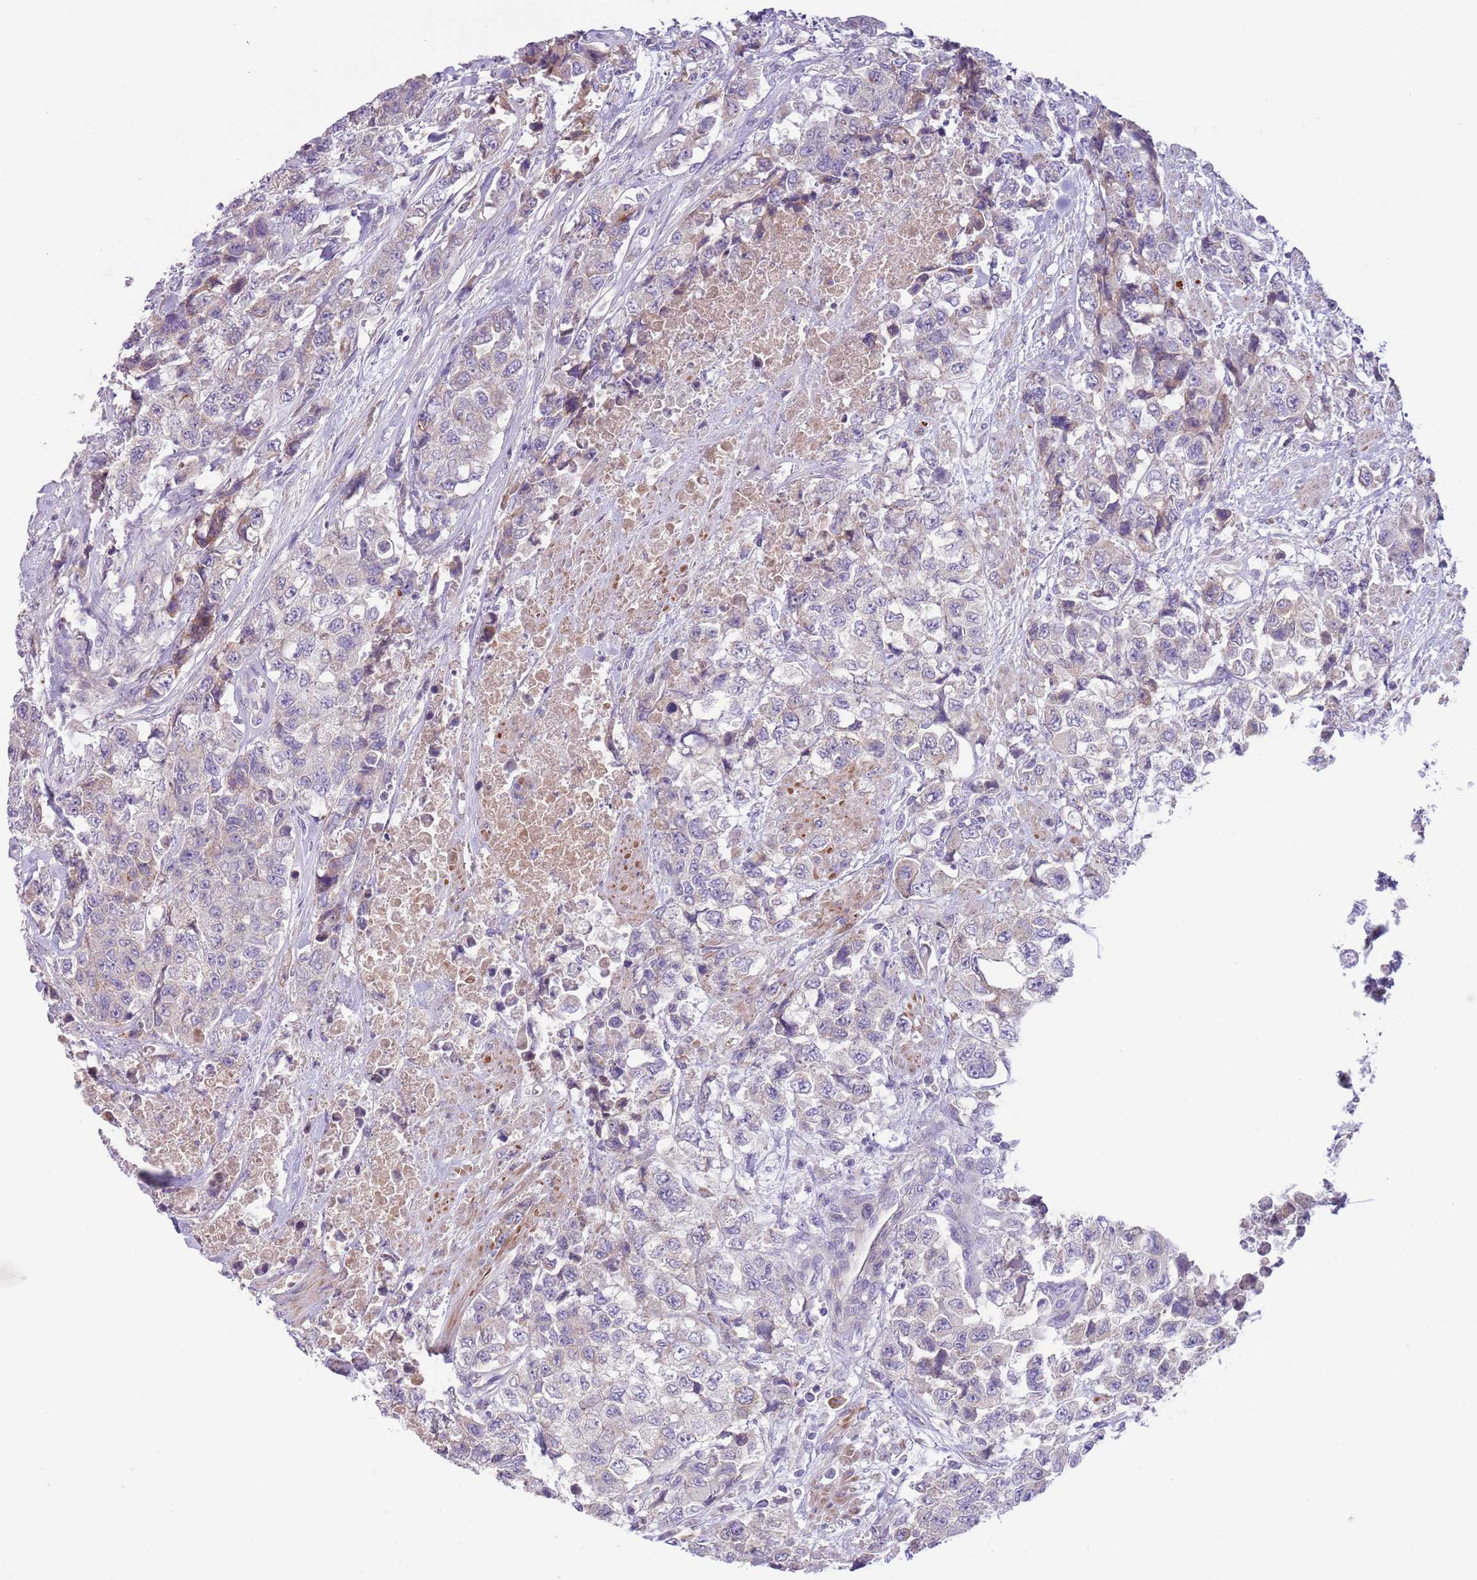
{"staining": {"intensity": "negative", "quantity": "none", "location": "none"}, "tissue": "urothelial cancer", "cell_type": "Tumor cells", "image_type": "cancer", "snomed": [{"axis": "morphology", "description": "Urothelial carcinoma, High grade"}, {"axis": "topography", "description": "Urinary bladder"}], "caption": "Immunohistochemical staining of human urothelial cancer shows no significant staining in tumor cells.", "gene": "CFH", "patient": {"sex": "female", "age": 78}}